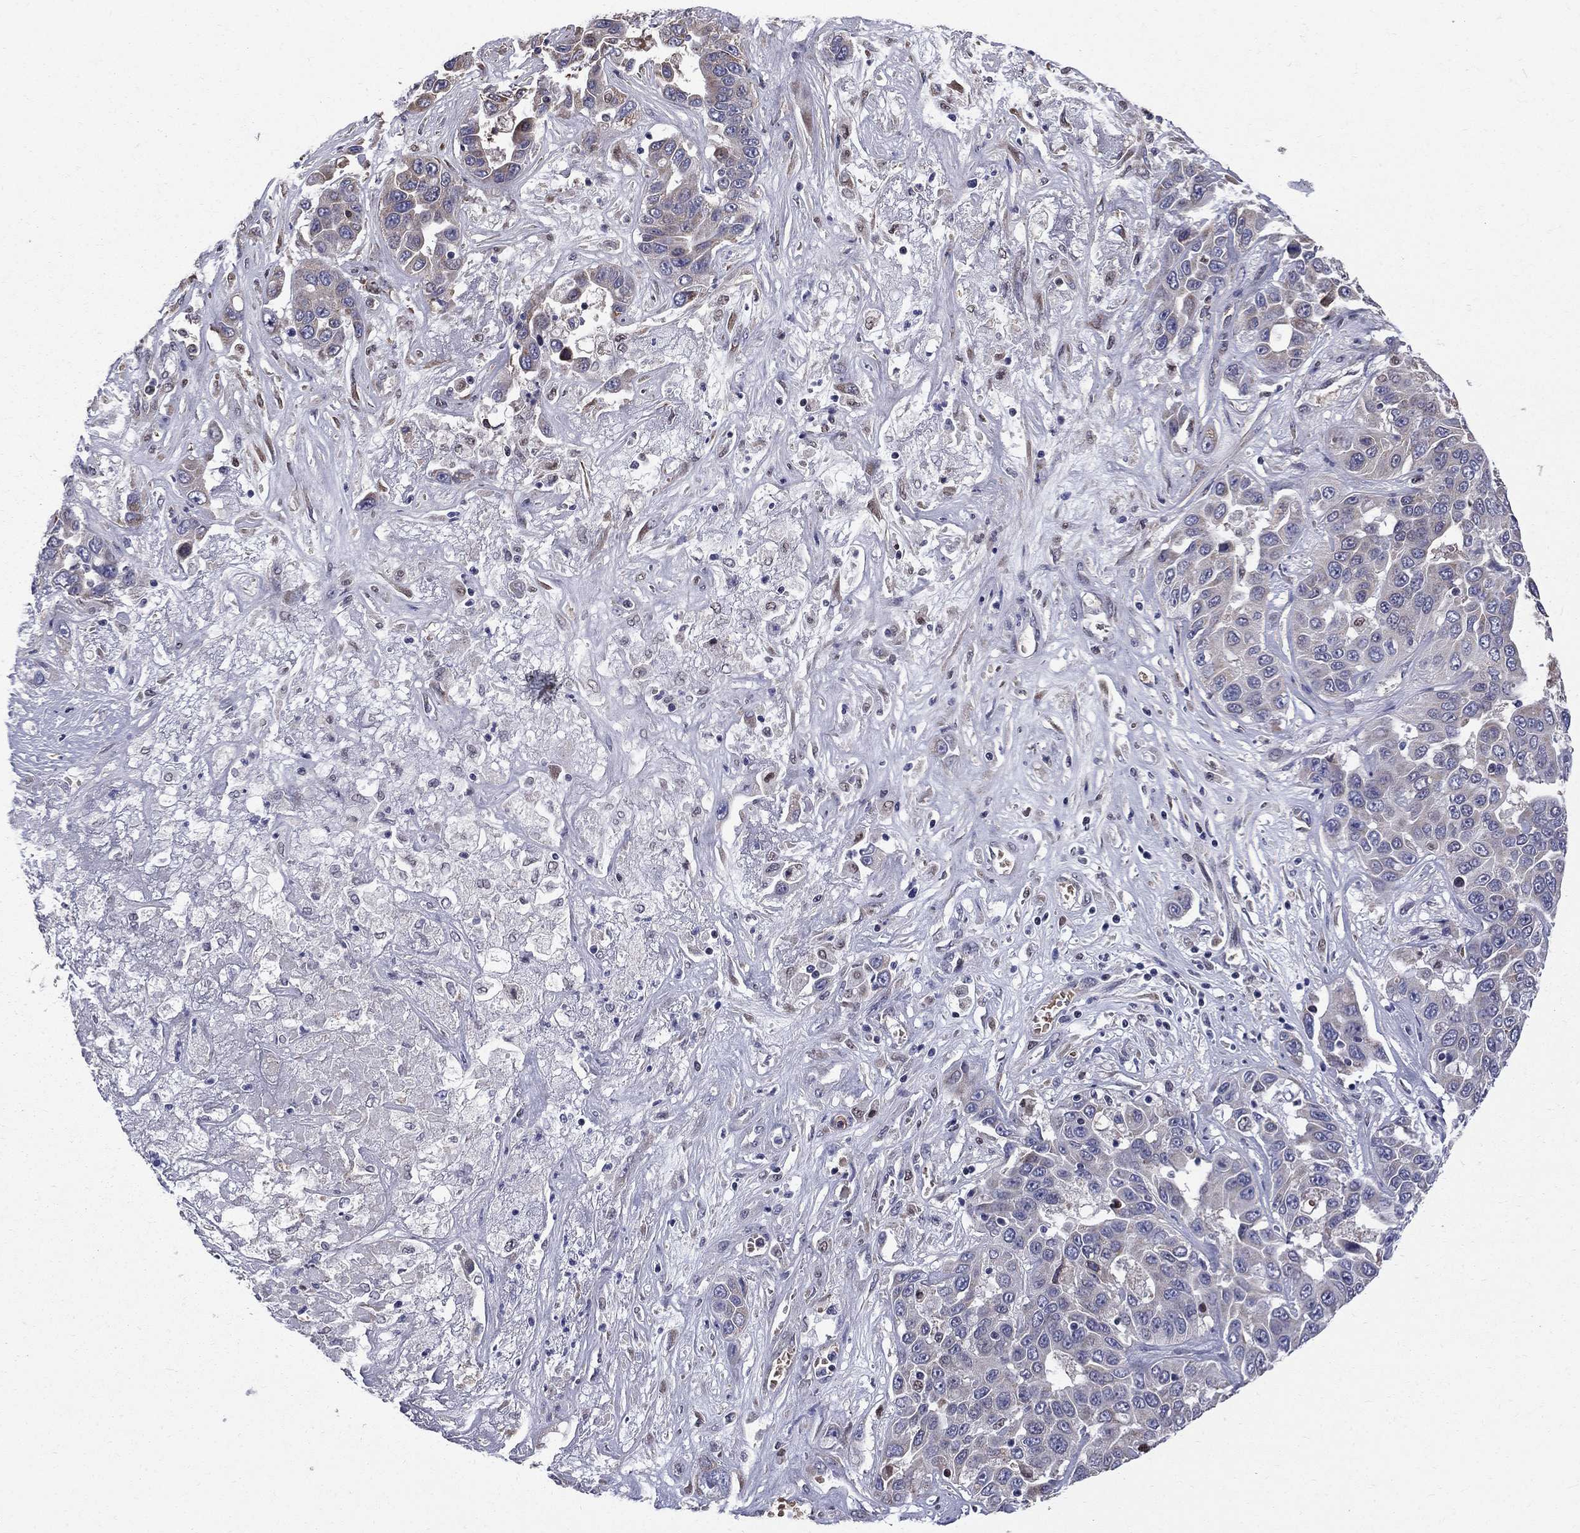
{"staining": {"intensity": "negative", "quantity": "none", "location": "none"}, "tissue": "liver cancer", "cell_type": "Tumor cells", "image_type": "cancer", "snomed": [{"axis": "morphology", "description": "Cholangiocarcinoma"}, {"axis": "topography", "description": "Liver"}], "caption": "Immunohistochemical staining of liver cancer exhibits no significant positivity in tumor cells.", "gene": "HSPB2", "patient": {"sex": "female", "age": 52}}